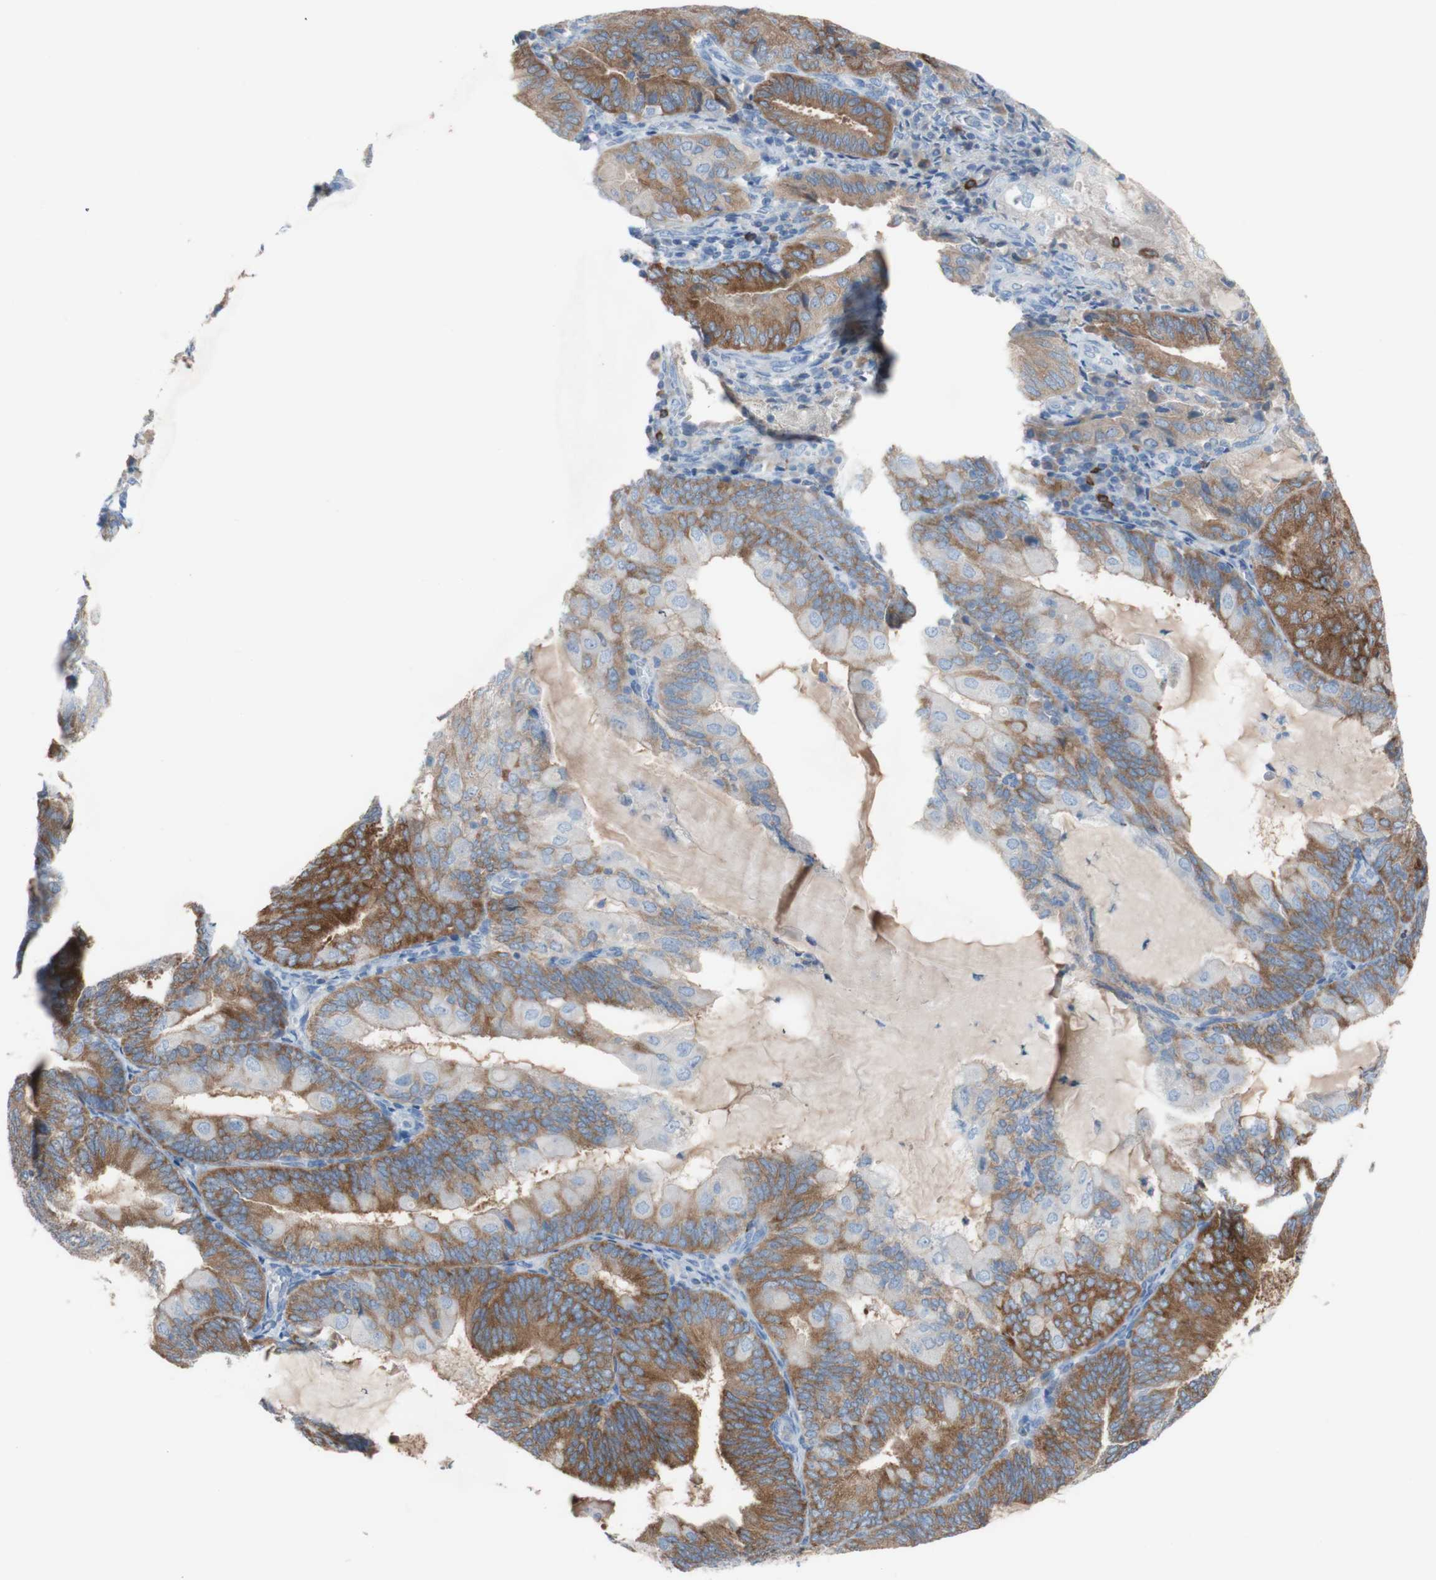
{"staining": {"intensity": "moderate", "quantity": ">75%", "location": "cytoplasmic/membranous"}, "tissue": "endometrial cancer", "cell_type": "Tumor cells", "image_type": "cancer", "snomed": [{"axis": "morphology", "description": "Adenocarcinoma, NOS"}, {"axis": "topography", "description": "Endometrium"}], "caption": "Protein expression analysis of endometrial adenocarcinoma demonstrates moderate cytoplasmic/membranous staining in about >75% of tumor cells. The protein of interest is stained brown, and the nuclei are stained in blue (DAB IHC with brightfield microscopy, high magnification).", "gene": "PACSIN1", "patient": {"sex": "female", "age": 81}}